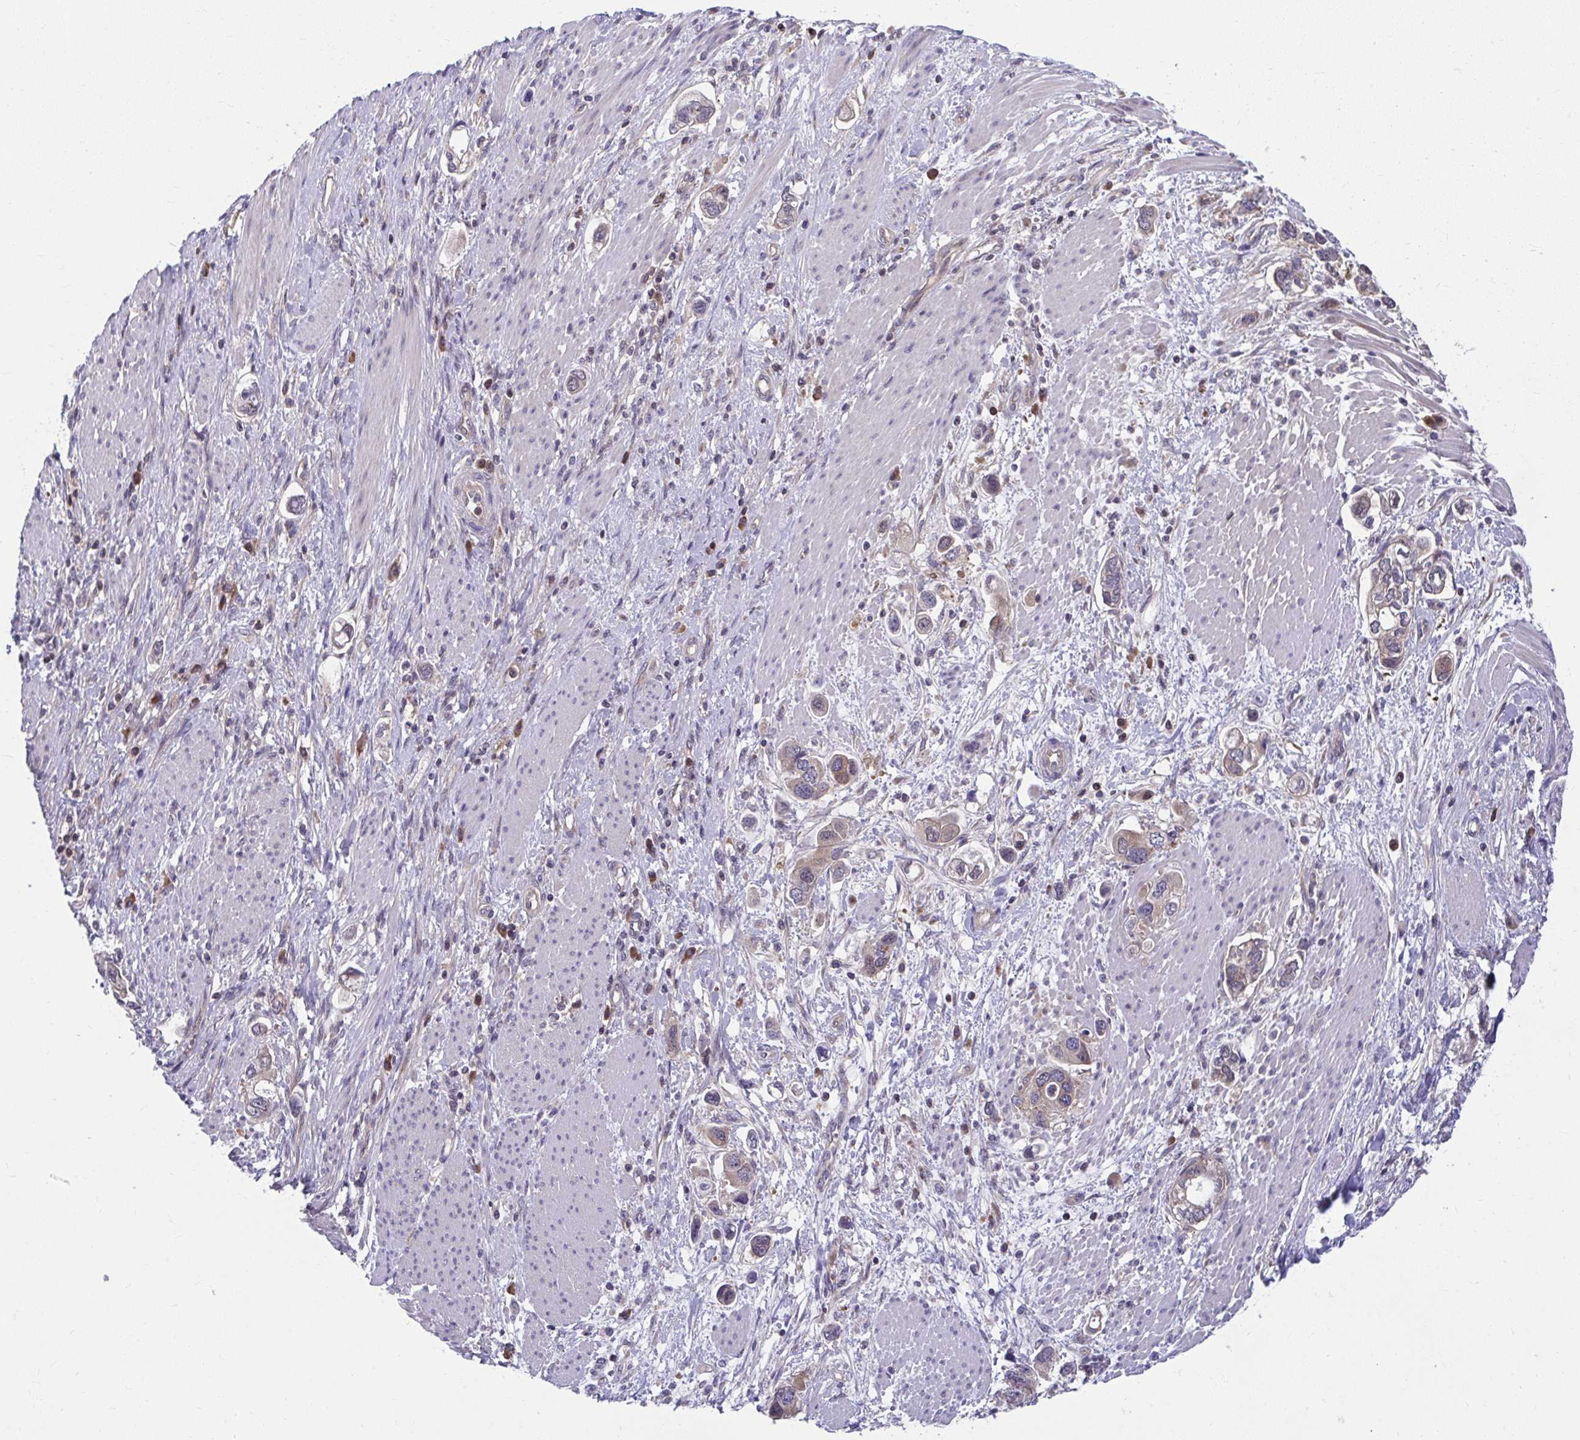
{"staining": {"intensity": "weak", "quantity": "25%-75%", "location": "cytoplasmic/membranous"}, "tissue": "stomach cancer", "cell_type": "Tumor cells", "image_type": "cancer", "snomed": [{"axis": "morphology", "description": "Adenocarcinoma, NOS"}, {"axis": "topography", "description": "Stomach, lower"}], "caption": "Stomach cancer (adenocarcinoma) tissue demonstrates weak cytoplasmic/membranous staining in about 25%-75% of tumor cells", "gene": "PCDHB7", "patient": {"sex": "female", "age": 93}}